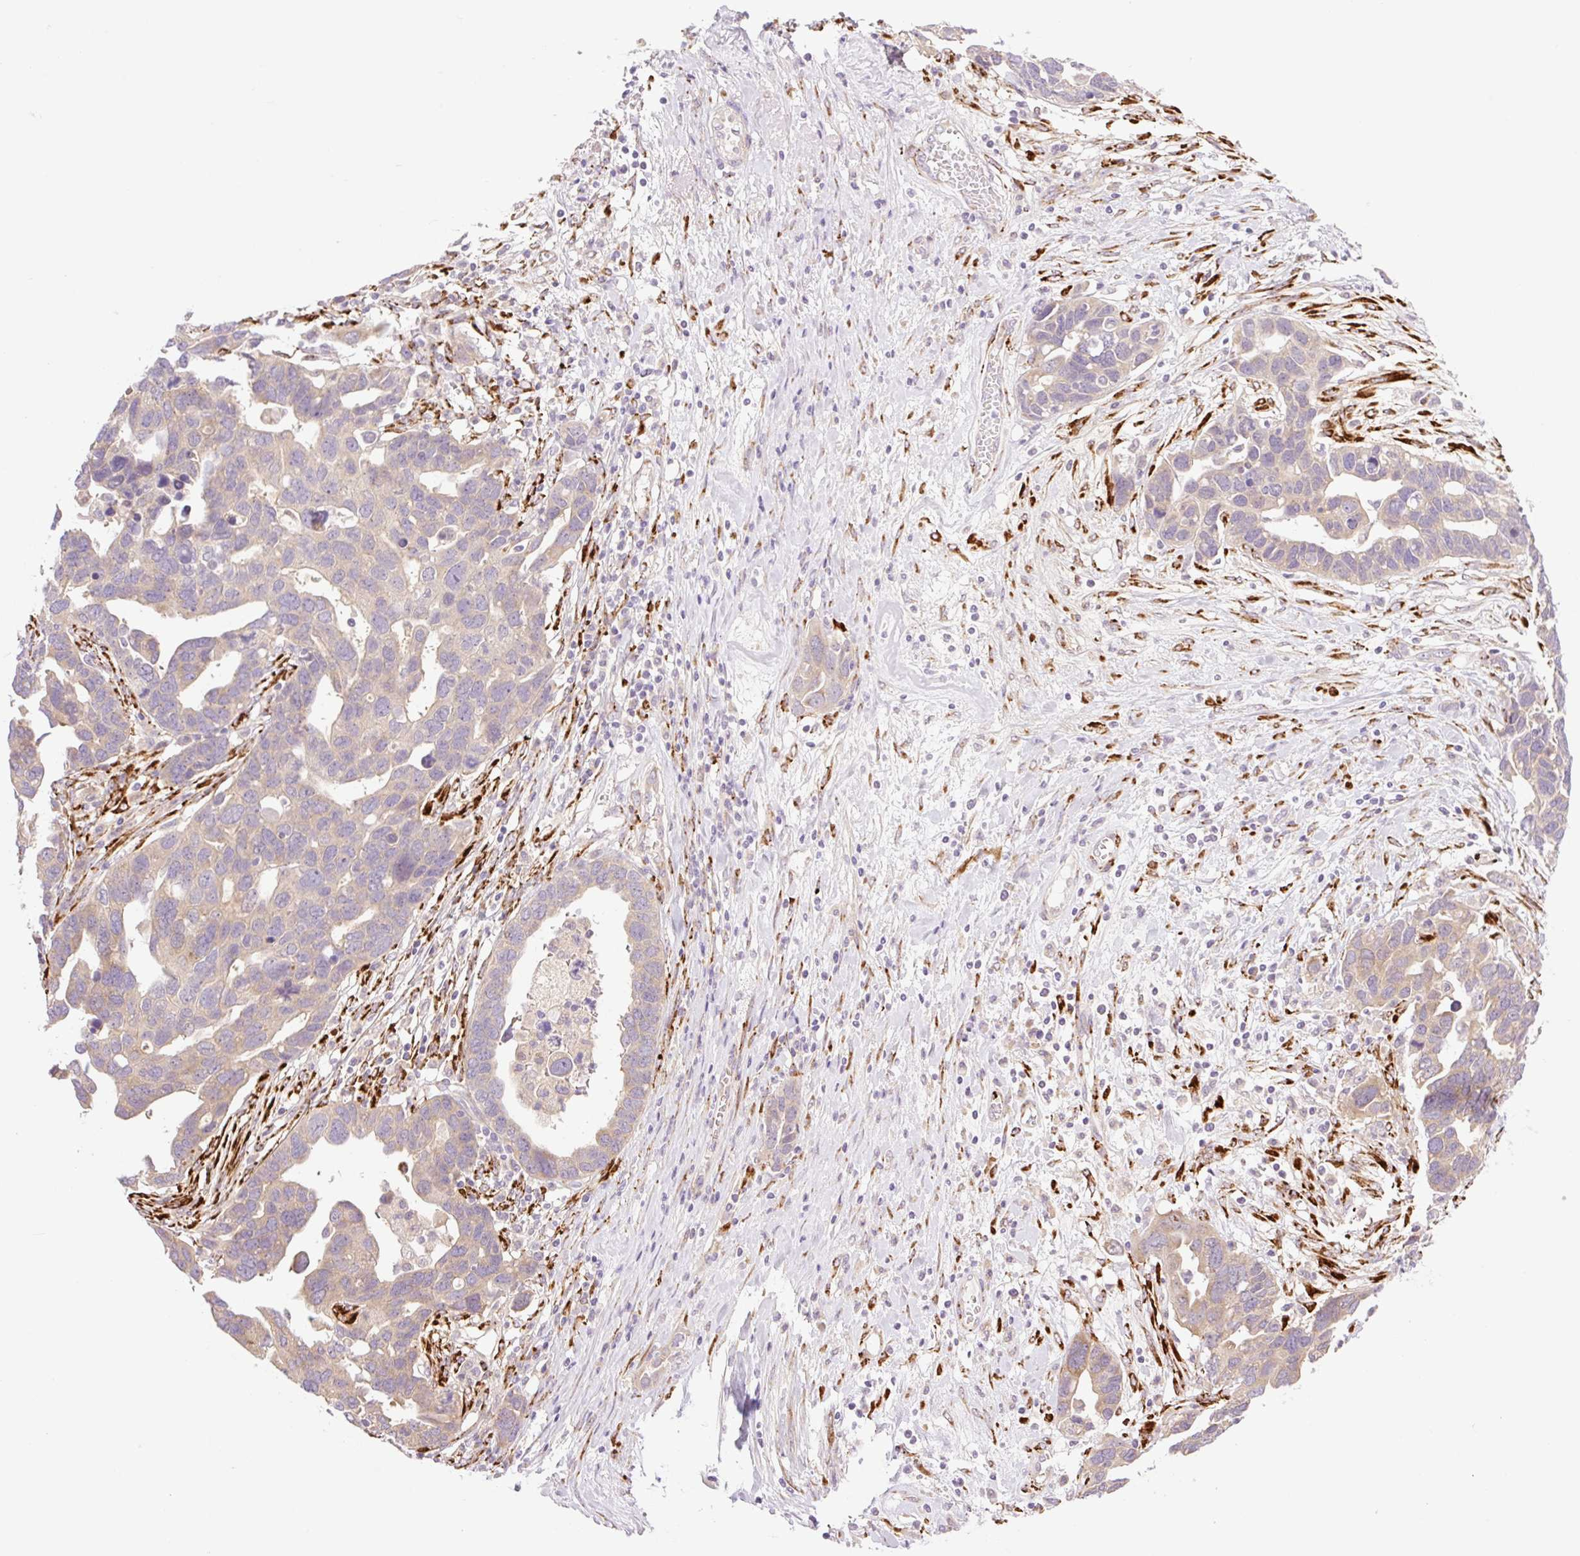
{"staining": {"intensity": "weak", "quantity": "25%-75%", "location": "cytoplasmic/membranous"}, "tissue": "ovarian cancer", "cell_type": "Tumor cells", "image_type": "cancer", "snomed": [{"axis": "morphology", "description": "Cystadenocarcinoma, serous, NOS"}, {"axis": "topography", "description": "Ovary"}], "caption": "A high-resolution micrograph shows immunohistochemistry (IHC) staining of ovarian cancer (serous cystadenocarcinoma), which shows weak cytoplasmic/membranous positivity in about 25%-75% of tumor cells. (Brightfield microscopy of DAB IHC at high magnification).", "gene": "COL5A1", "patient": {"sex": "female", "age": 54}}